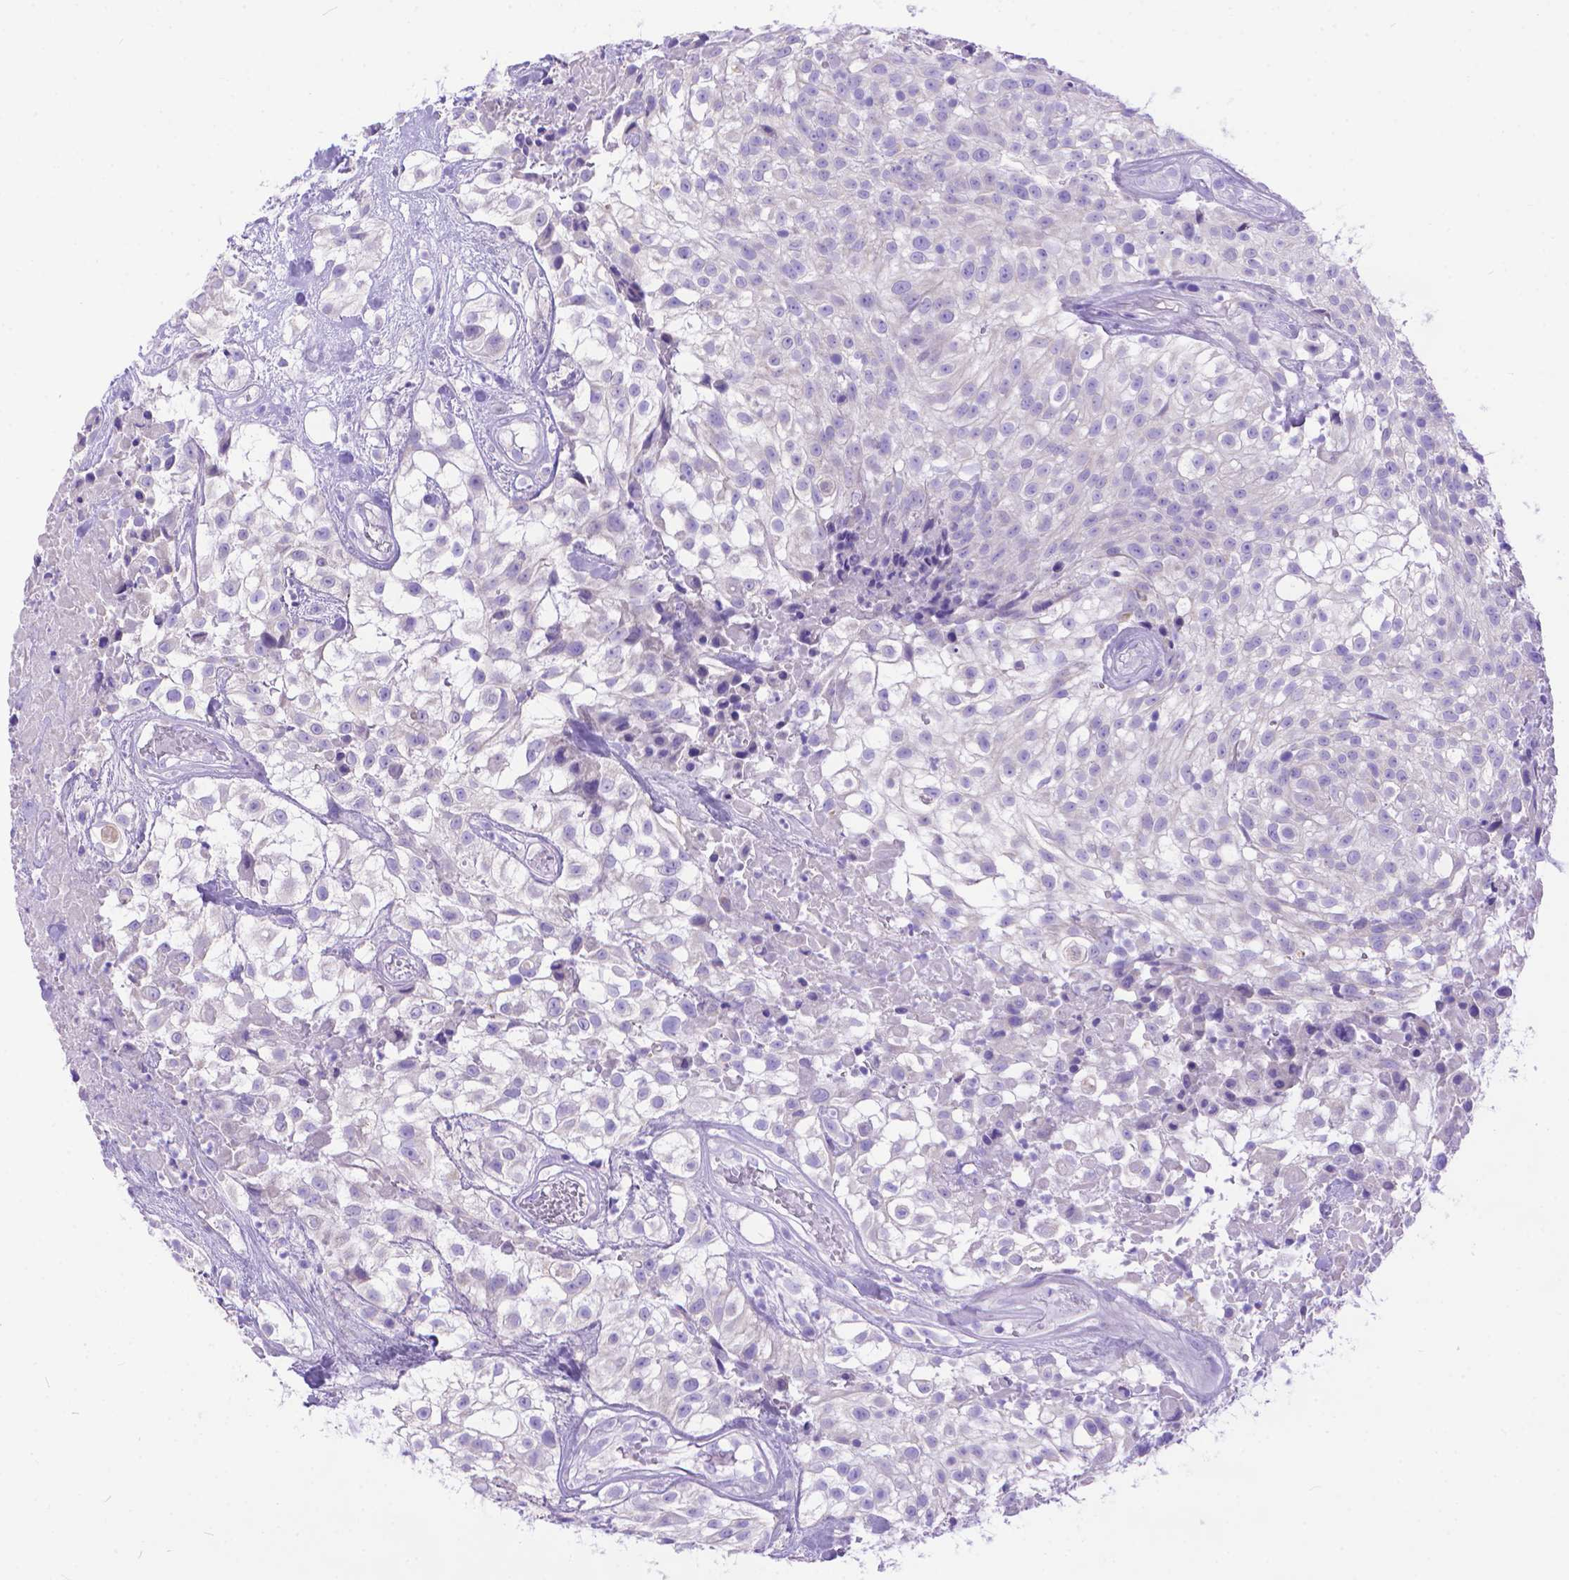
{"staining": {"intensity": "negative", "quantity": "none", "location": "none"}, "tissue": "urothelial cancer", "cell_type": "Tumor cells", "image_type": "cancer", "snomed": [{"axis": "morphology", "description": "Urothelial carcinoma, High grade"}, {"axis": "topography", "description": "Urinary bladder"}], "caption": "DAB (3,3'-diaminobenzidine) immunohistochemical staining of urothelial cancer reveals no significant expression in tumor cells.", "gene": "DHRS2", "patient": {"sex": "male", "age": 56}}